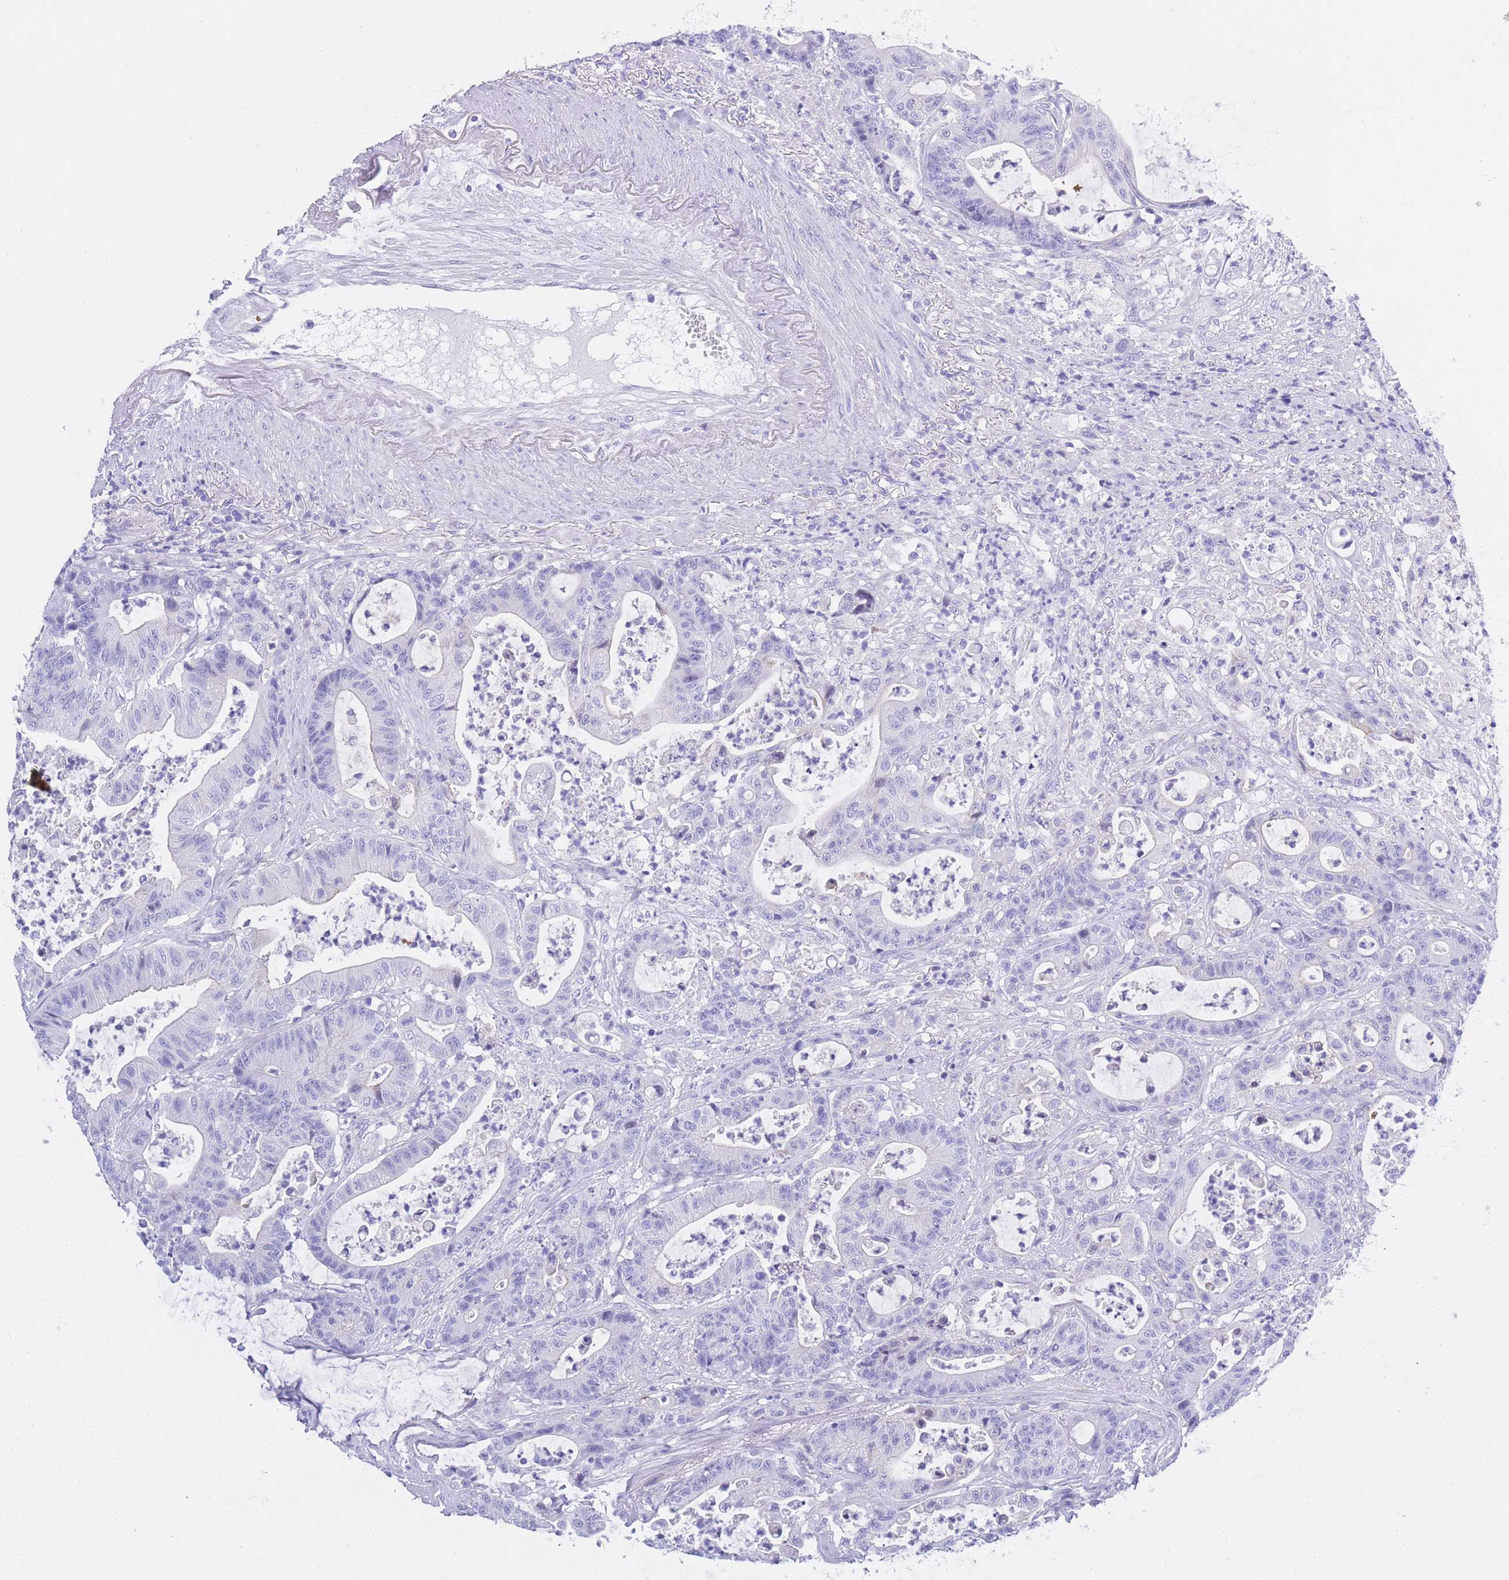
{"staining": {"intensity": "negative", "quantity": "none", "location": "none"}, "tissue": "colorectal cancer", "cell_type": "Tumor cells", "image_type": "cancer", "snomed": [{"axis": "morphology", "description": "Adenocarcinoma, NOS"}, {"axis": "topography", "description": "Colon"}], "caption": "This is a micrograph of immunohistochemistry (IHC) staining of colorectal cancer (adenocarcinoma), which shows no staining in tumor cells.", "gene": "TIFAB", "patient": {"sex": "female", "age": 84}}